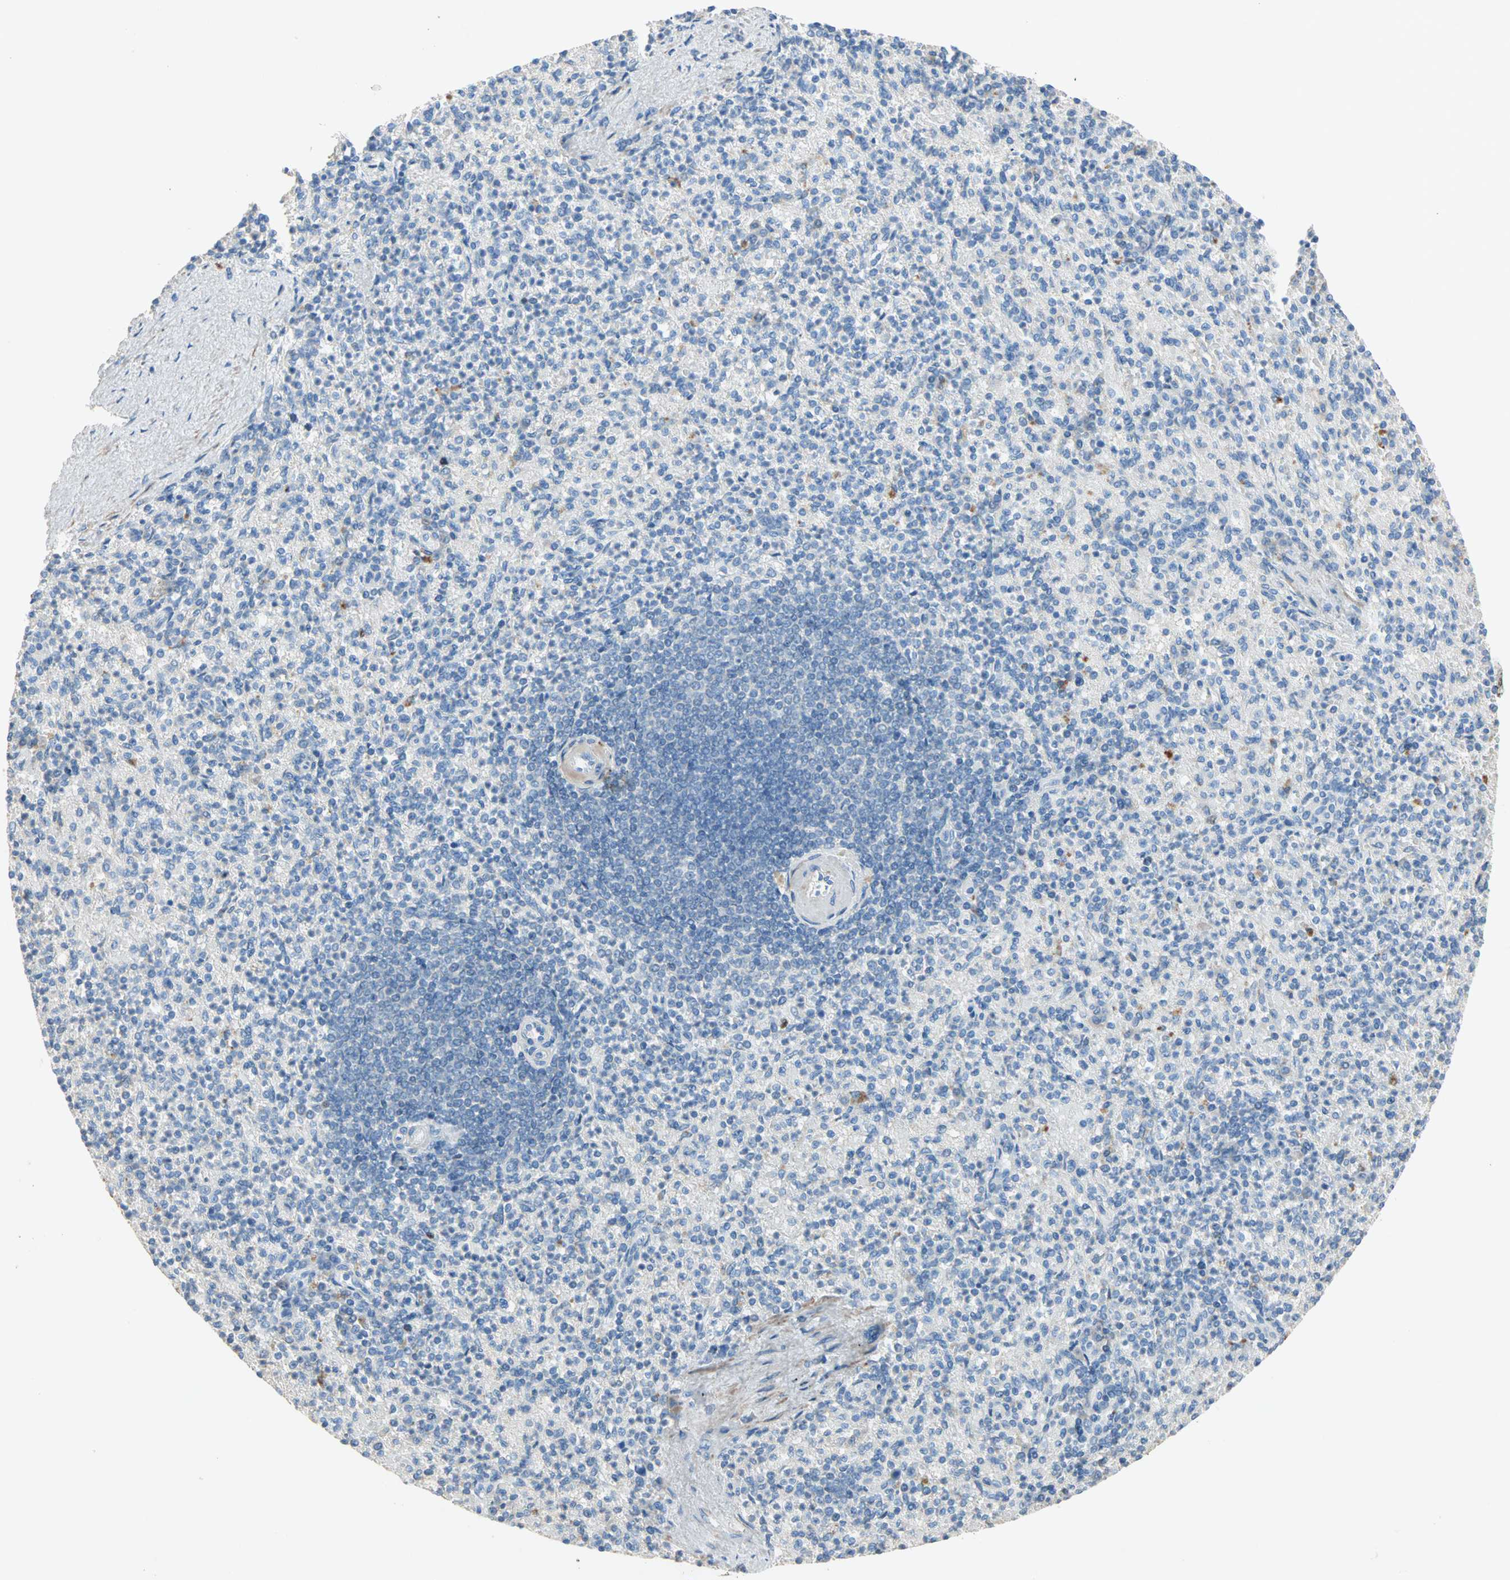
{"staining": {"intensity": "negative", "quantity": "none", "location": "none"}, "tissue": "spleen", "cell_type": "Cells in red pulp", "image_type": "normal", "snomed": [{"axis": "morphology", "description": "Normal tissue, NOS"}, {"axis": "topography", "description": "Spleen"}], "caption": "The micrograph shows no staining of cells in red pulp in normal spleen. (Brightfield microscopy of DAB IHC at high magnification).", "gene": "ACVRL1", "patient": {"sex": "female", "age": 74}}